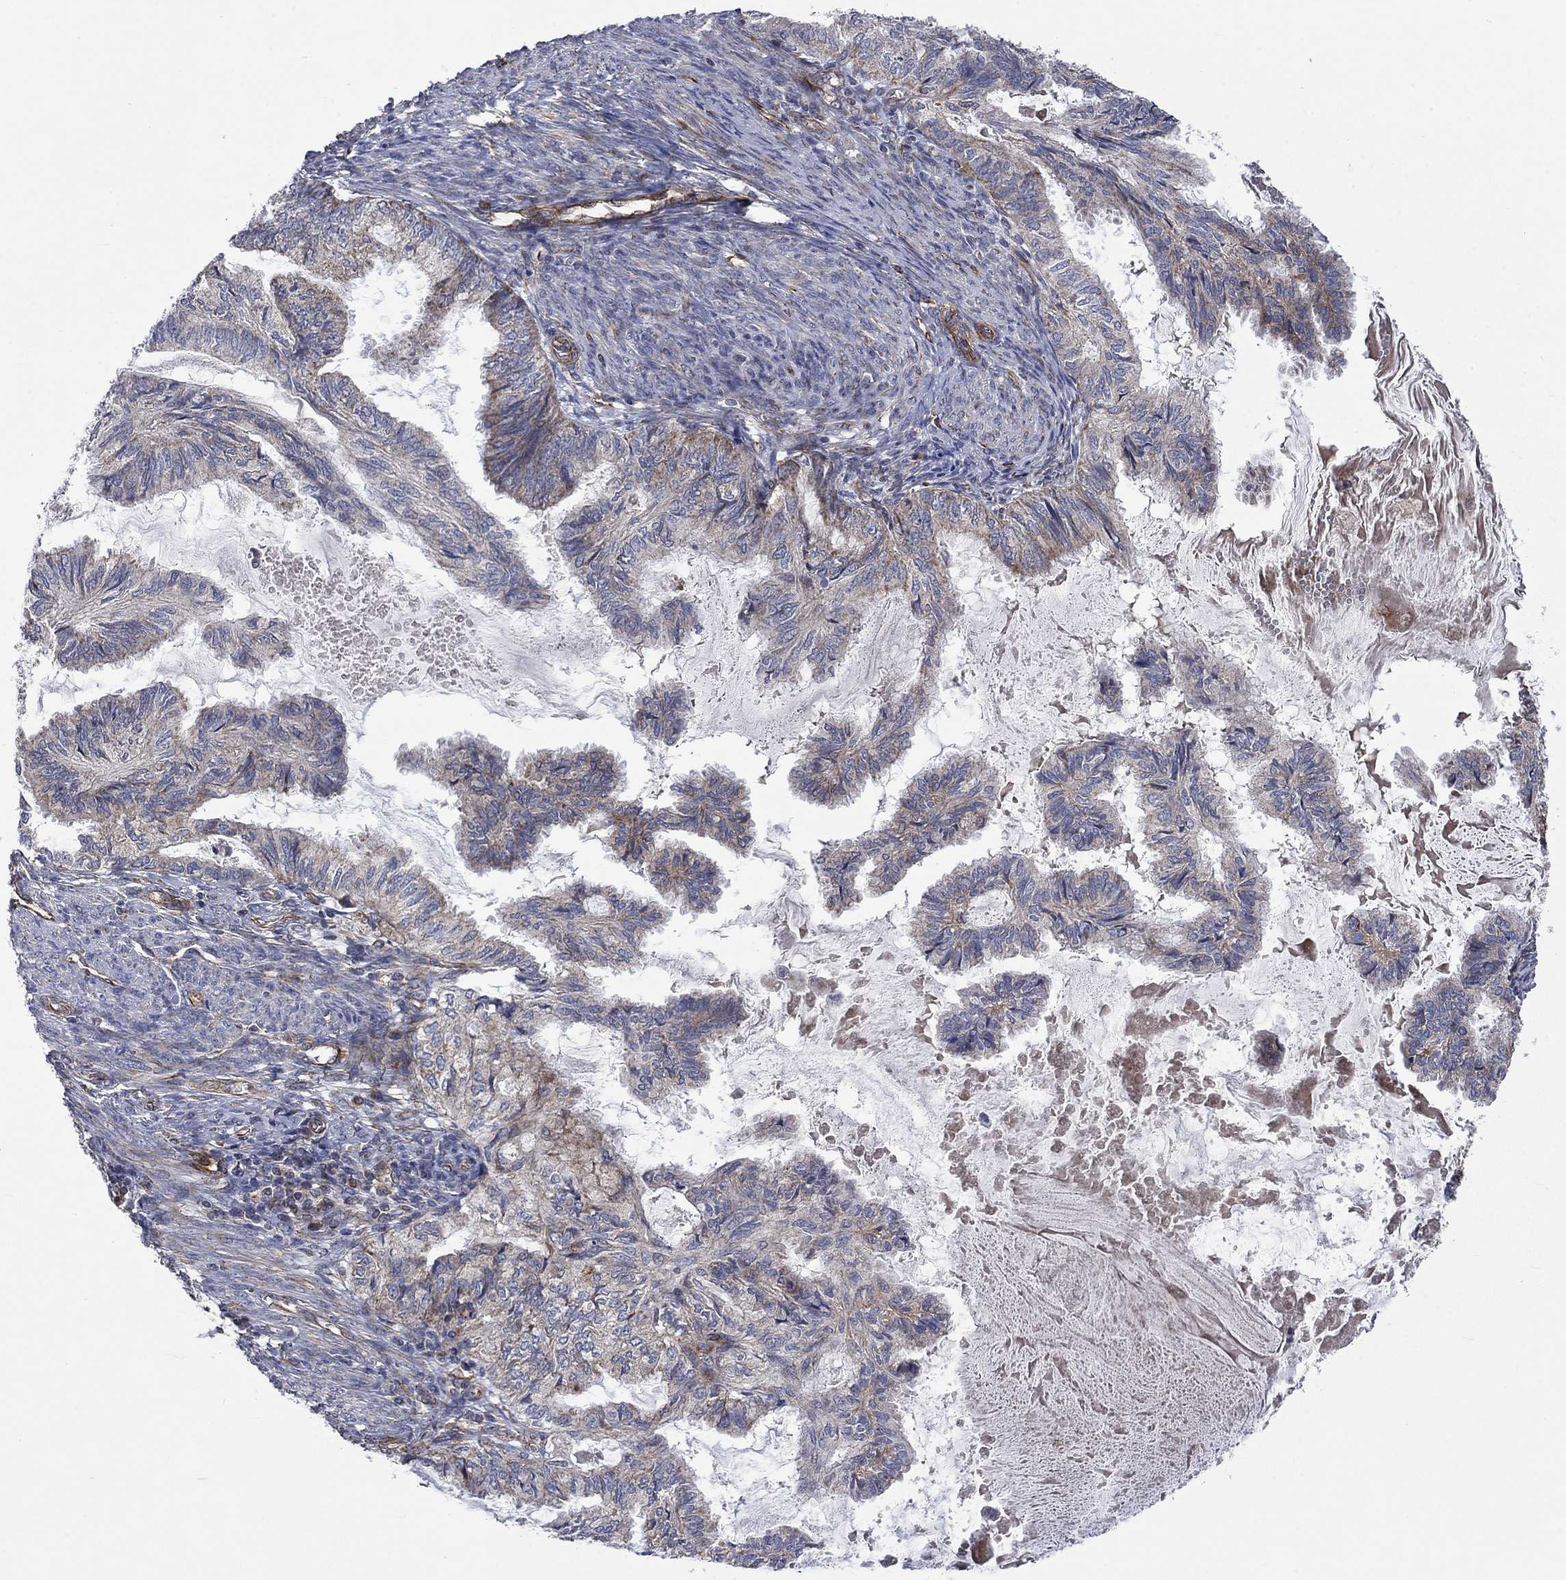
{"staining": {"intensity": "weak", "quantity": "25%-75%", "location": "cytoplasmic/membranous"}, "tissue": "endometrial cancer", "cell_type": "Tumor cells", "image_type": "cancer", "snomed": [{"axis": "morphology", "description": "Adenocarcinoma, NOS"}, {"axis": "topography", "description": "Endometrium"}], "caption": "Immunohistochemistry (IHC) photomicrograph of neoplastic tissue: human adenocarcinoma (endometrial) stained using immunohistochemistry demonstrates low levels of weak protein expression localized specifically in the cytoplasmic/membranous of tumor cells, appearing as a cytoplasmic/membranous brown color.", "gene": "NDUFC1", "patient": {"sex": "female", "age": 86}}